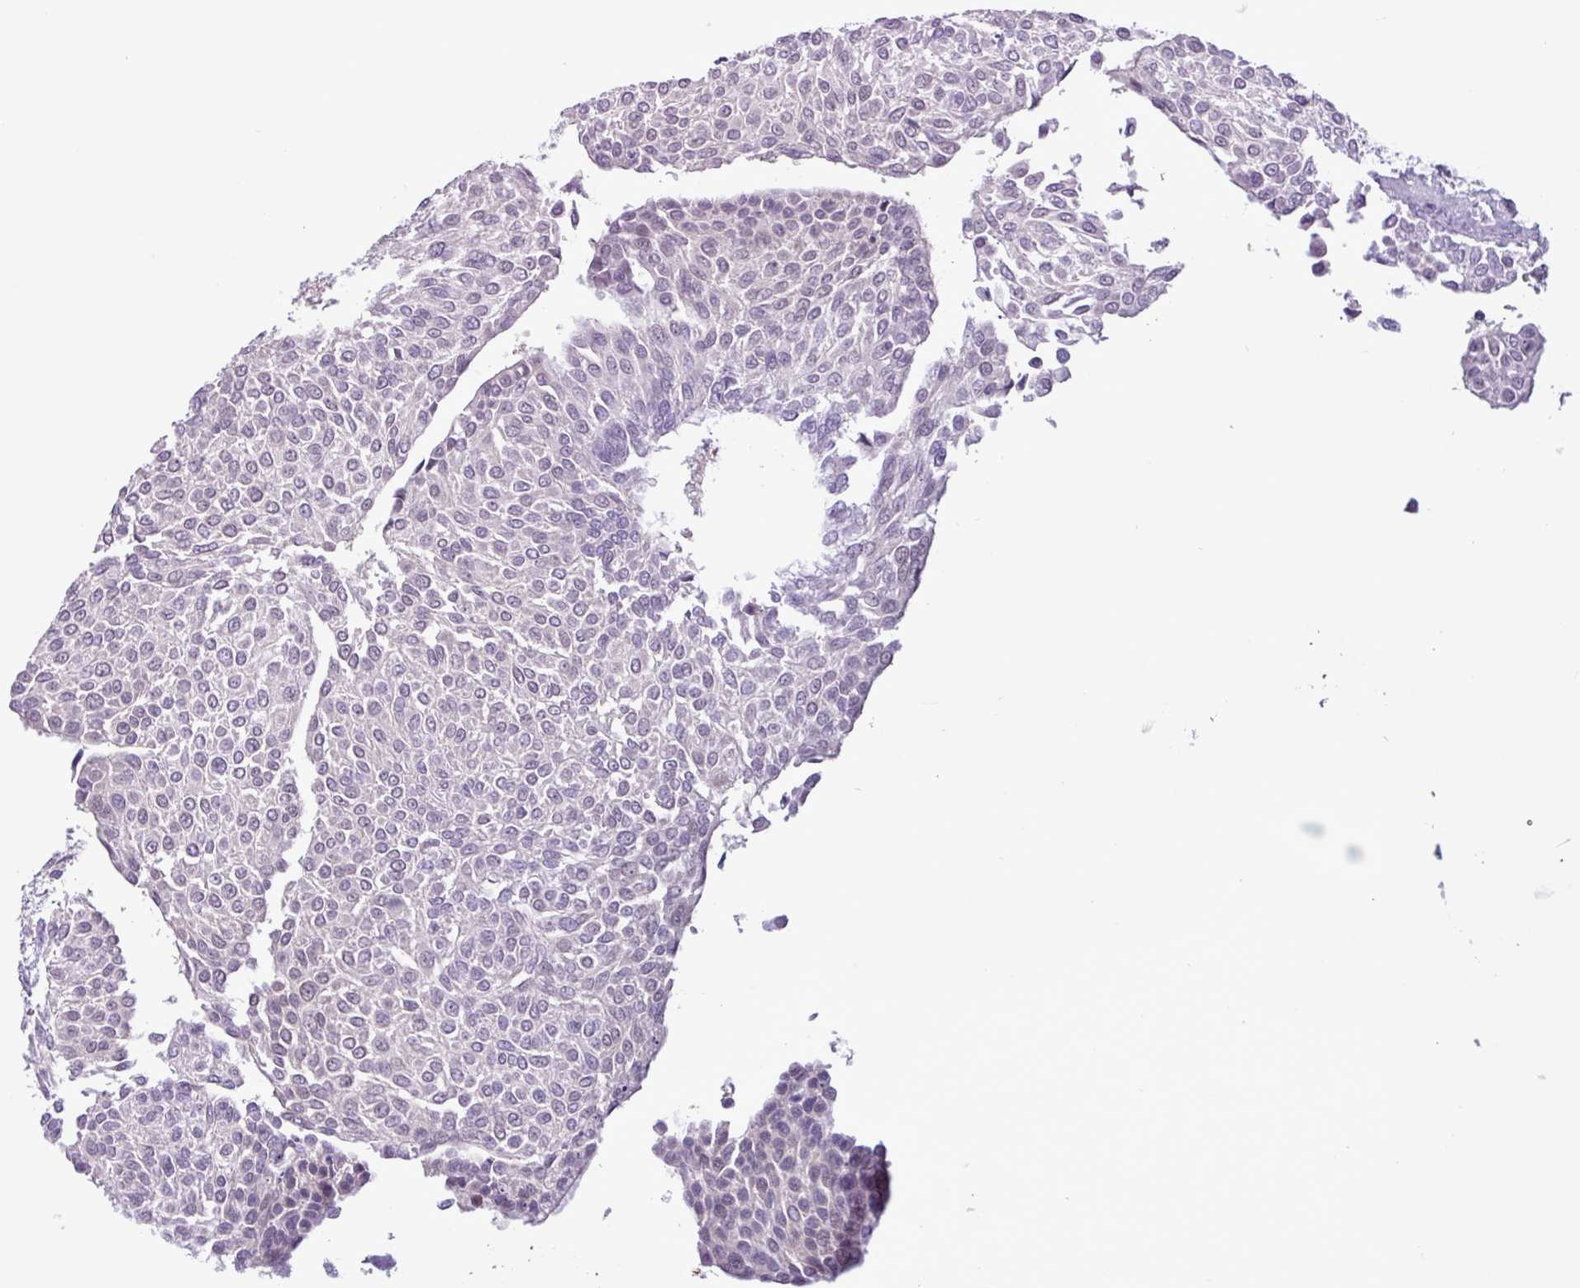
{"staining": {"intensity": "negative", "quantity": "none", "location": "none"}, "tissue": "urothelial cancer", "cell_type": "Tumor cells", "image_type": "cancer", "snomed": [{"axis": "morphology", "description": "Urothelial carcinoma, NOS"}, {"axis": "topography", "description": "Urinary bladder"}], "caption": "Immunohistochemical staining of transitional cell carcinoma displays no significant positivity in tumor cells.", "gene": "TMEM178A", "patient": {"sex": "male", "age": 55}}